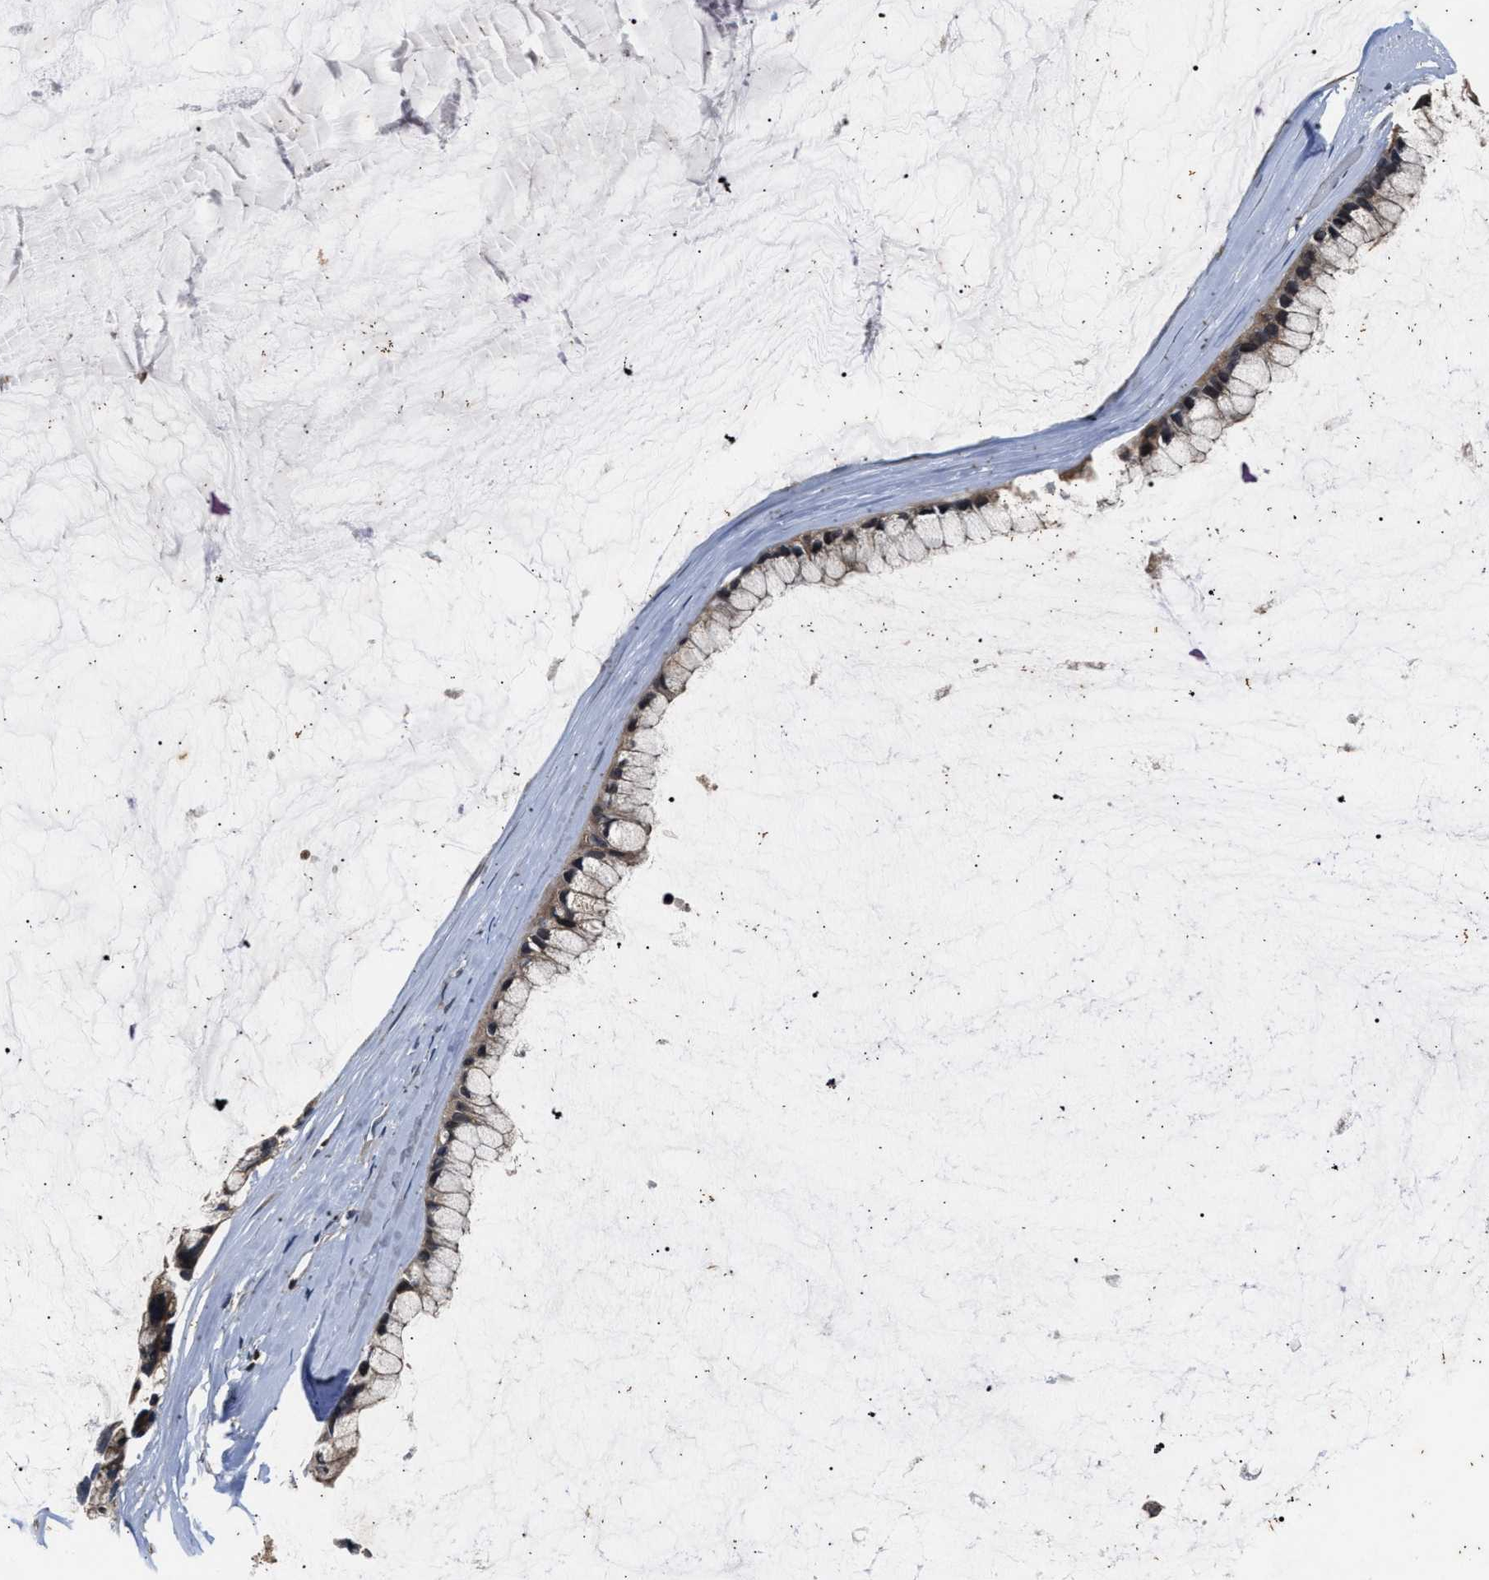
{"staining": {"intensity": "weak", "quantity": "25%-75%", "location": "cytoplasmic/membranous"}, "tissue": "ovarian cancer", "cell_type": "Tumor cells", "image_type": "cancer", "snomed": [{"axis": "morphology", "description": "Cystadenocarcinoma, mucinous, NOS"}, {"axis": "topography", "description": "Ovary"}], "caption": "The immunohistochemical stain labels weak cytoplasmic/membranous positivity in tumor cells of ovarian cancer tissue.", "gene": "PTPN7", "patient": {"sex": "female", "age": 39}}